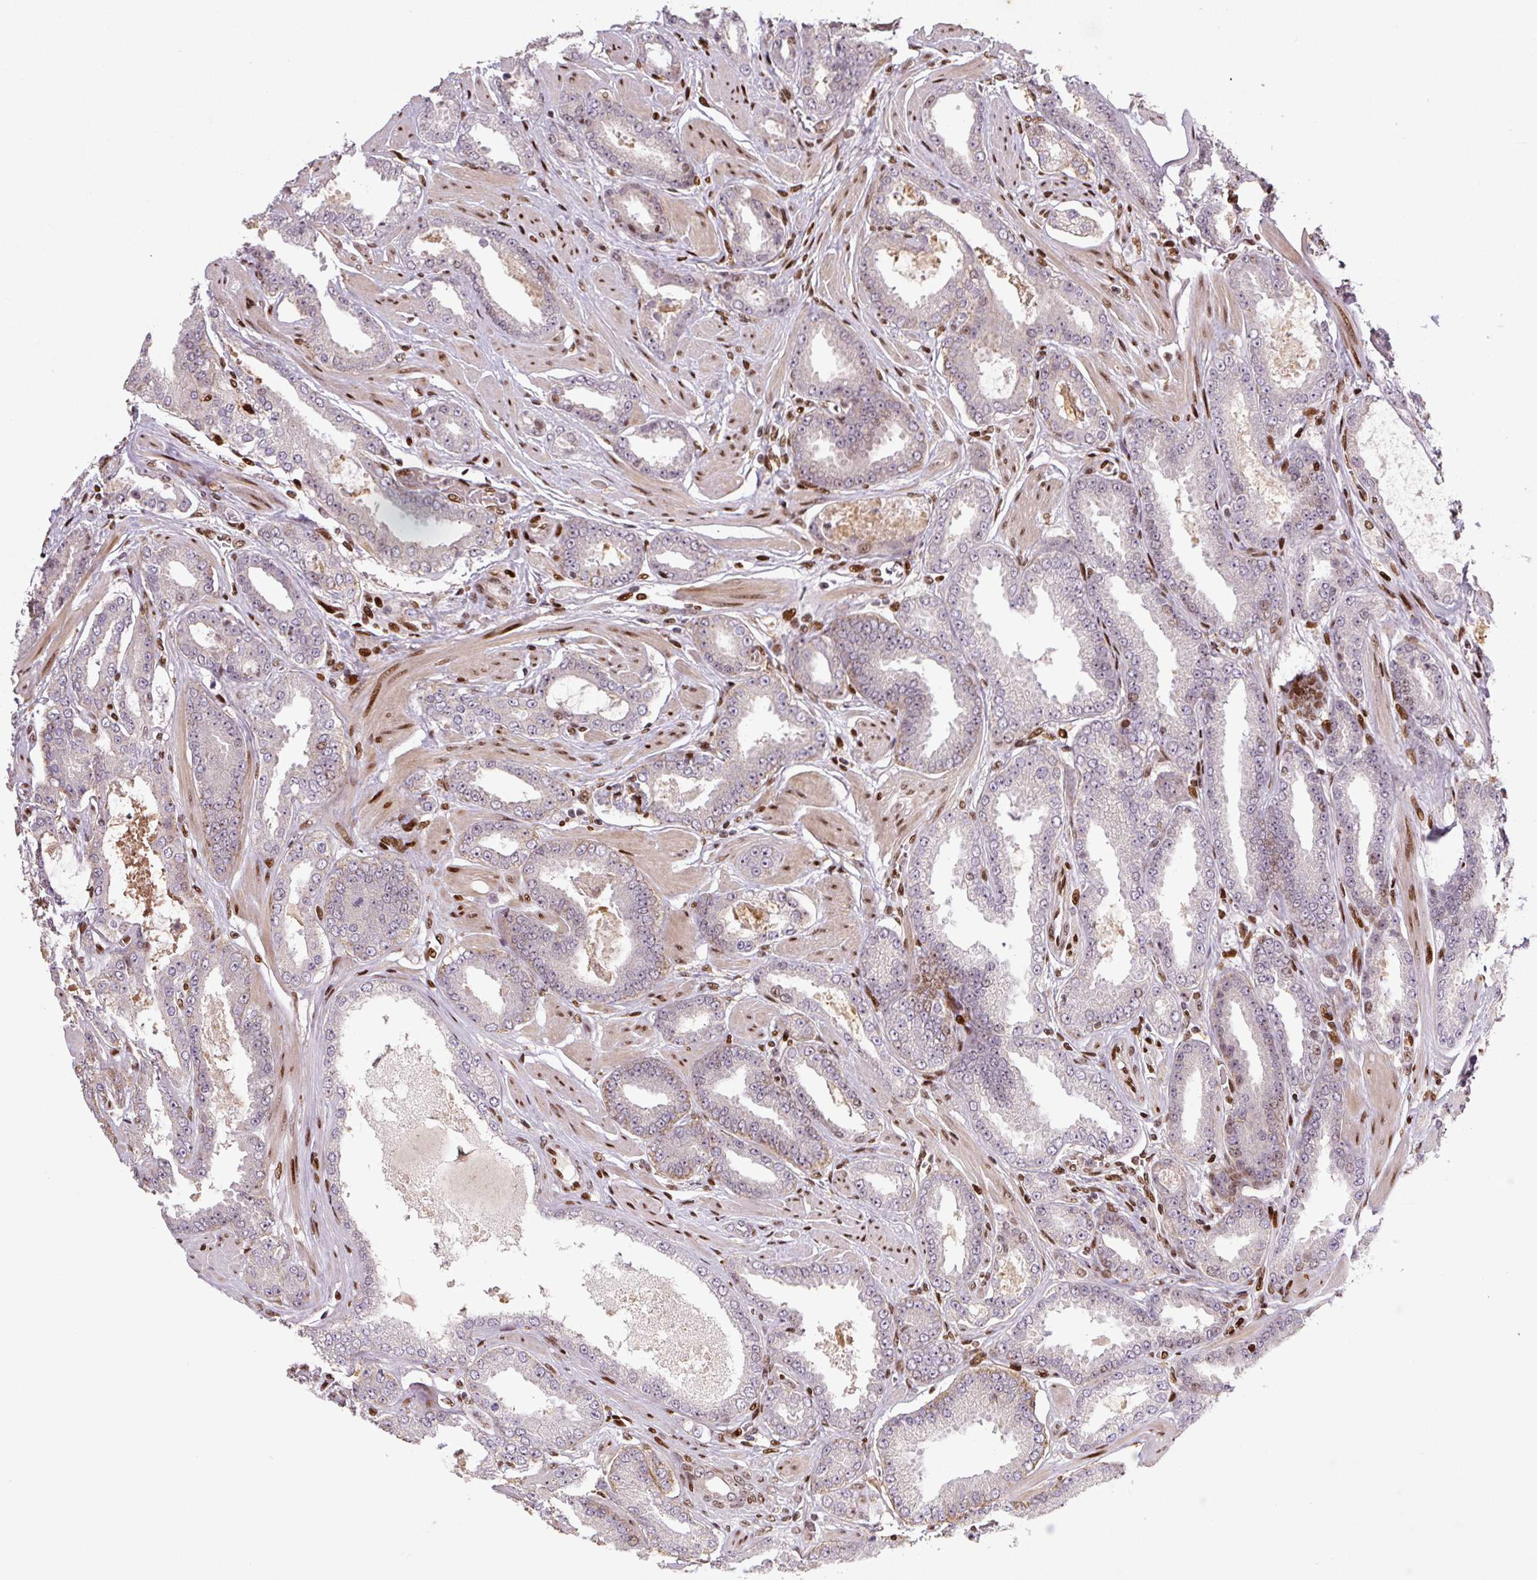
{"staining": {"intensity": "negative", "quantity": "none", "location": "none"}, "tissue": "prostate cancer", "cell_type": "Tumor cells", "image_type": "cancer", "snomed": [{"axis": "morphology", "description": "Adenocarcinoma, Low grade"}, {"axis": "topography", "description": "Prostate"}], "caption": "IHC image of human adenocarcinoma (low-grade) (prostate) stained for a protein (brown), which exhibits no positivity in tumor cells.", "gene": "PYDC2", "patient": {"sex": "male", "age": 42}}